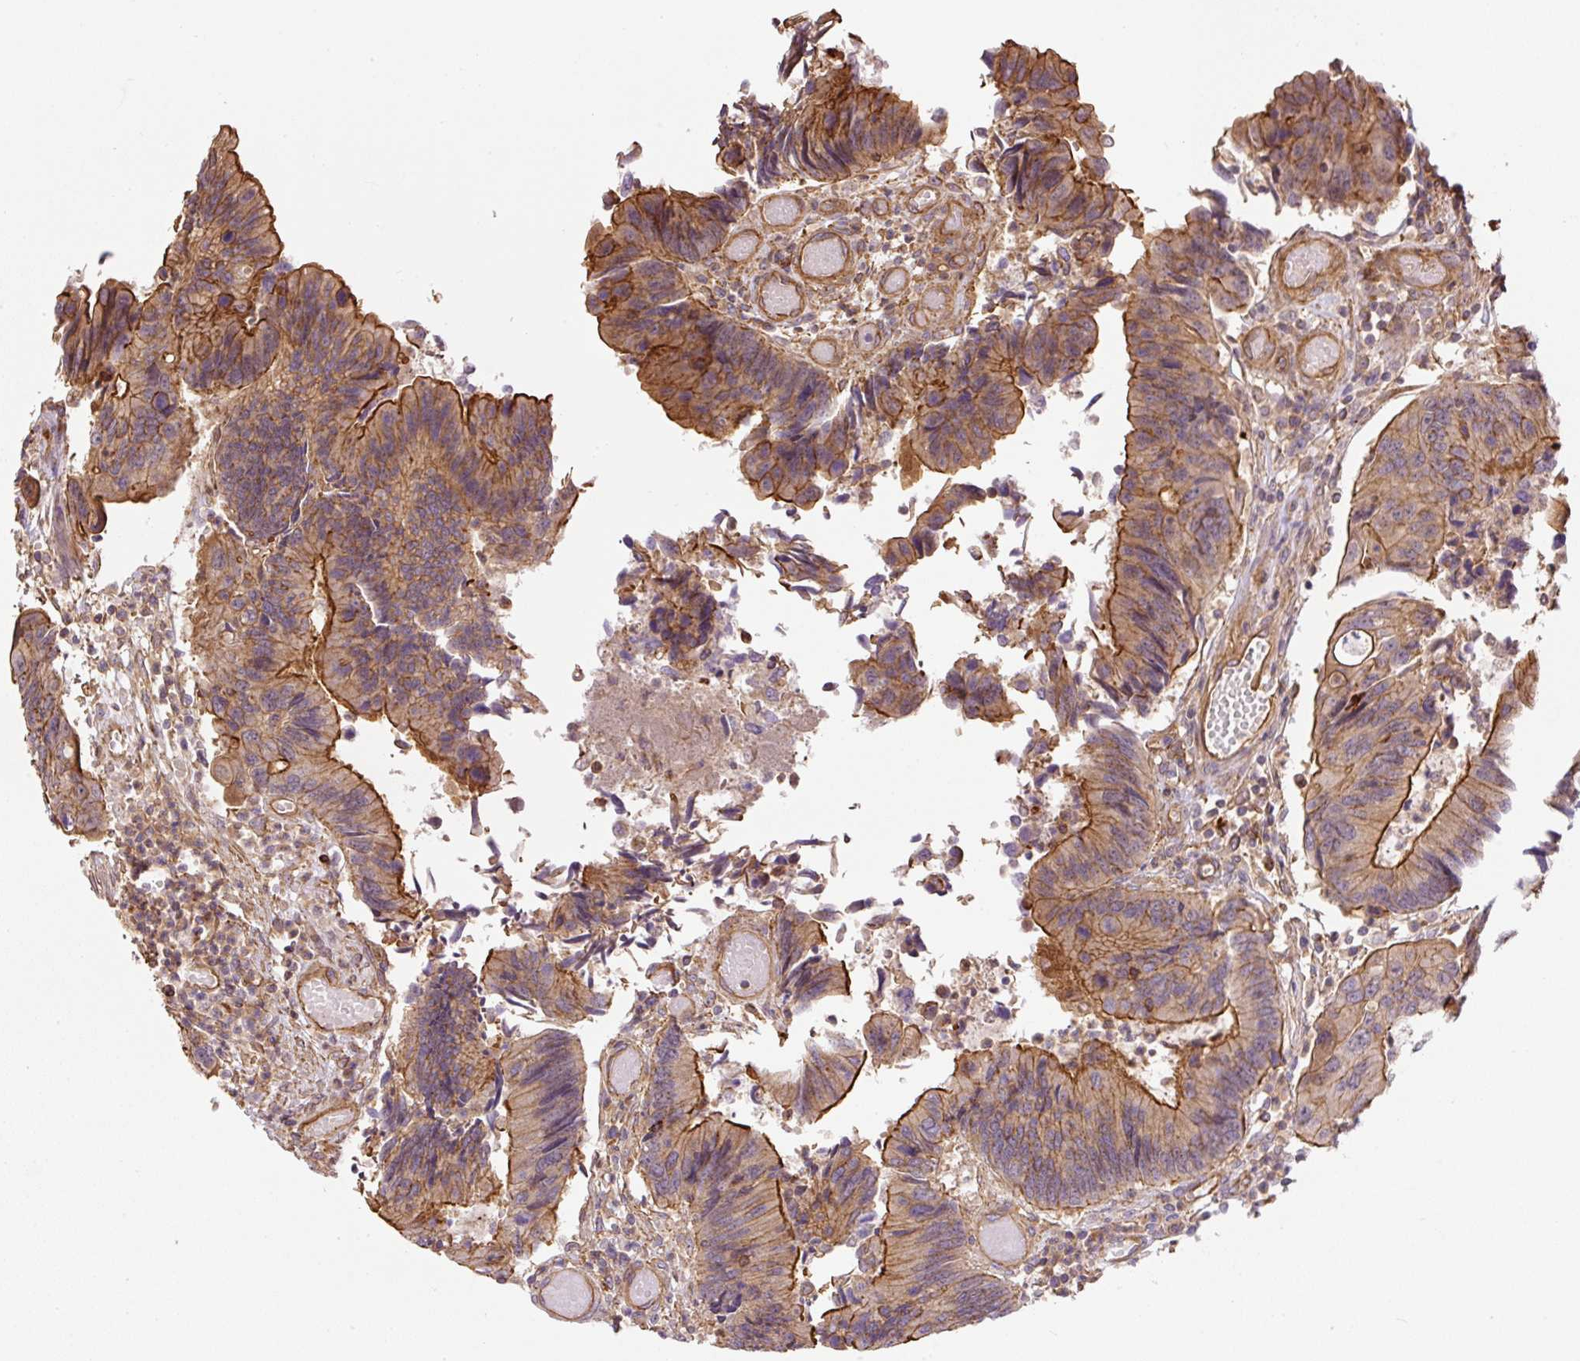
{"staining": {"intensity": "moderate", "quantity": ">75%", "location": "cytoplasmic/membranous"}, "tissue": "colorectal cancer", "cell_type": "Tumor cells", "image_type": "cancer", "snomed": [{"axis": "morphology", "description": "Adenocarcinoma, NOS"}, {"axis": "topography", "description": "Colon"}], "caption": "About >75% of tumor cells in colorectal adenocarcinoma display moderate cytoplasmic/membranous protein staining as visualized by brown immunohistochemical staining.", "gene": "B3GALT5", "patient": {"sex": "female", "age": 67}}